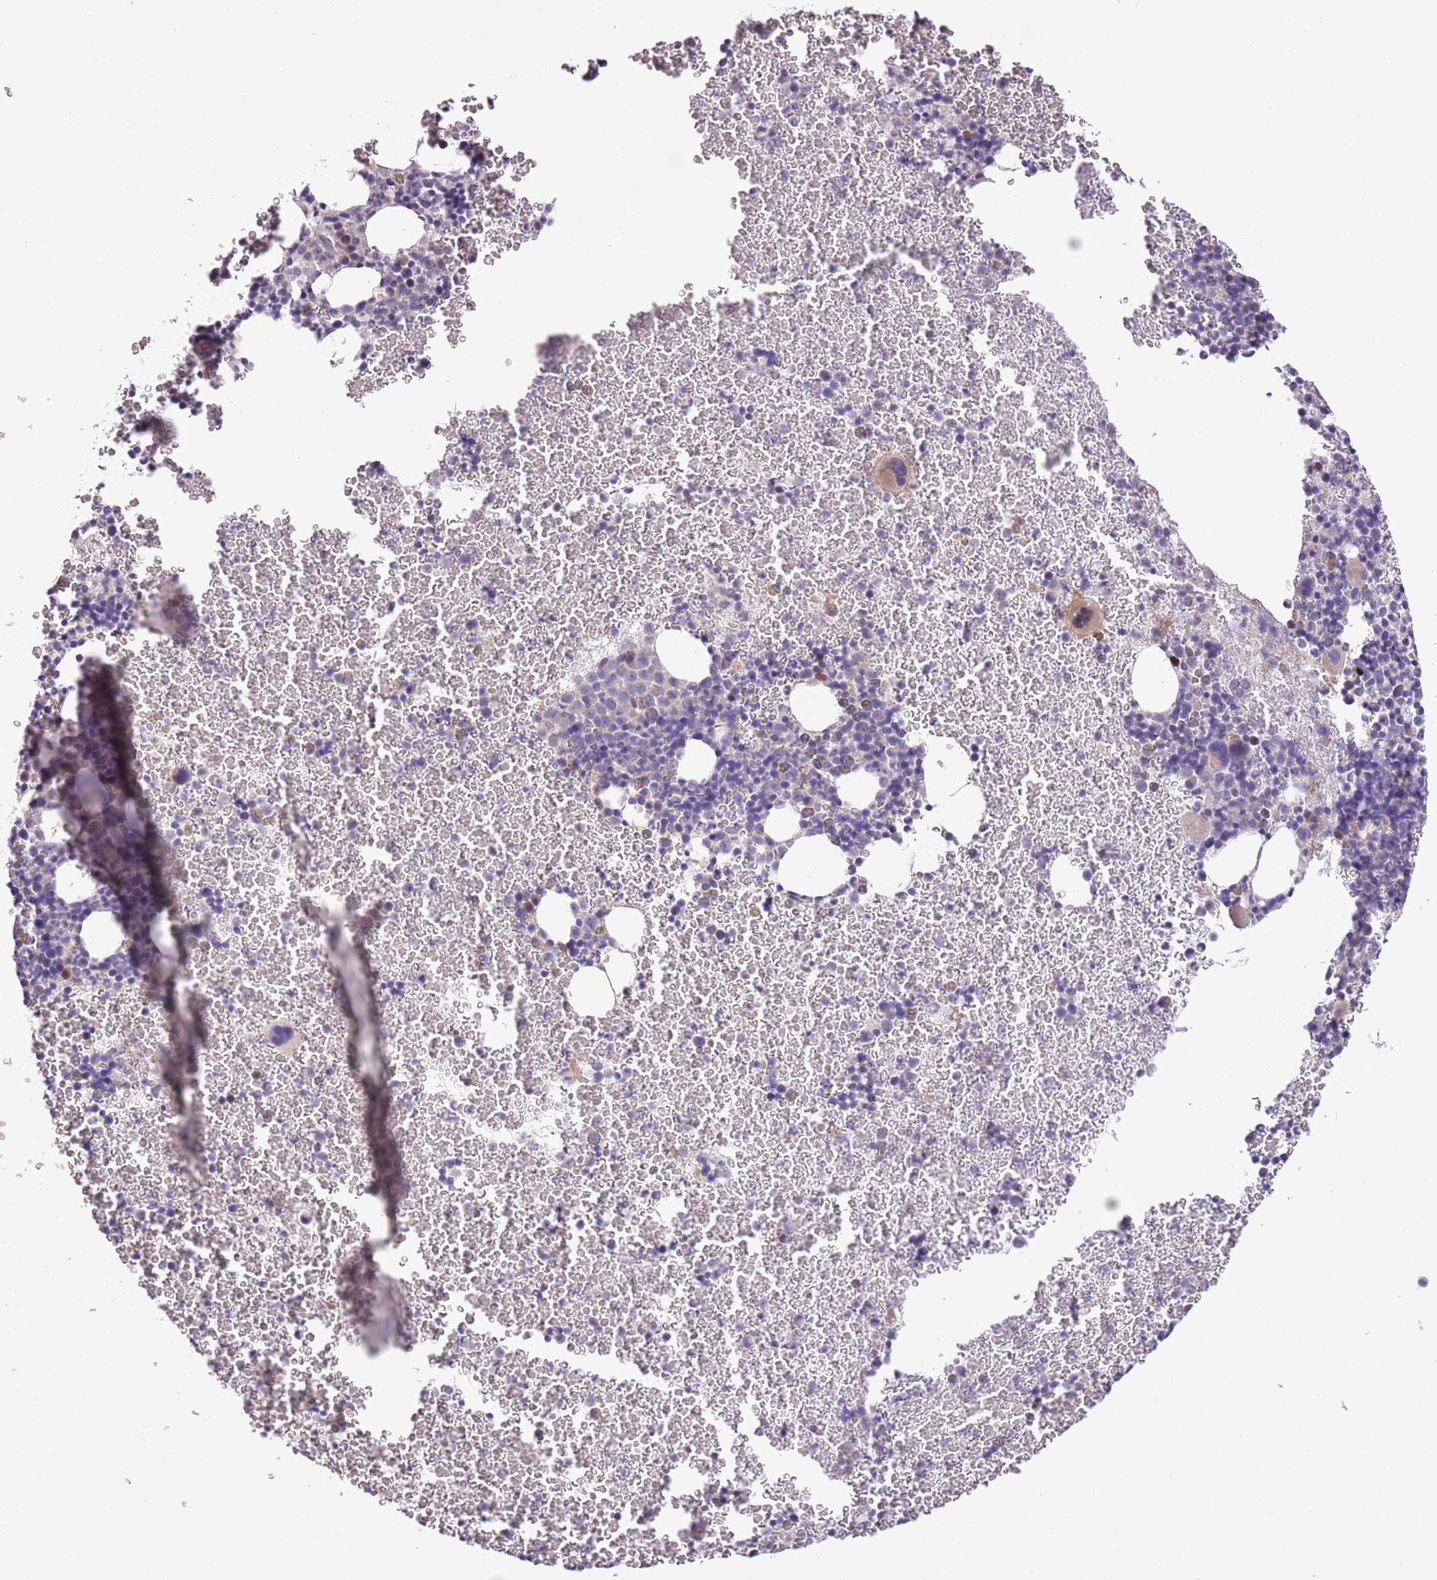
{"staining": {"intensity": "weak", "quantity": "<25%", "location": "cytoplasmic/membranous"}, "tissue": "bone marrow", "cell_type": "Hematopoietic cells", "image_type": "normal", "snomed": [{"axis": "morphology", "description": "Normal tissue, NOS"}, {"axis": "topography", "description": "Bone marrow"}], "caption": "Hematopoietic cells show no significant protein staining in unremarkable bone marrow. Brightfield microscopy of immunohistochemistry stained with DAB (brown) and hematoxylin (blue), captured at high magnification.", "gene": "CCND2", "patient": {"sex": "male", "age": 11}}